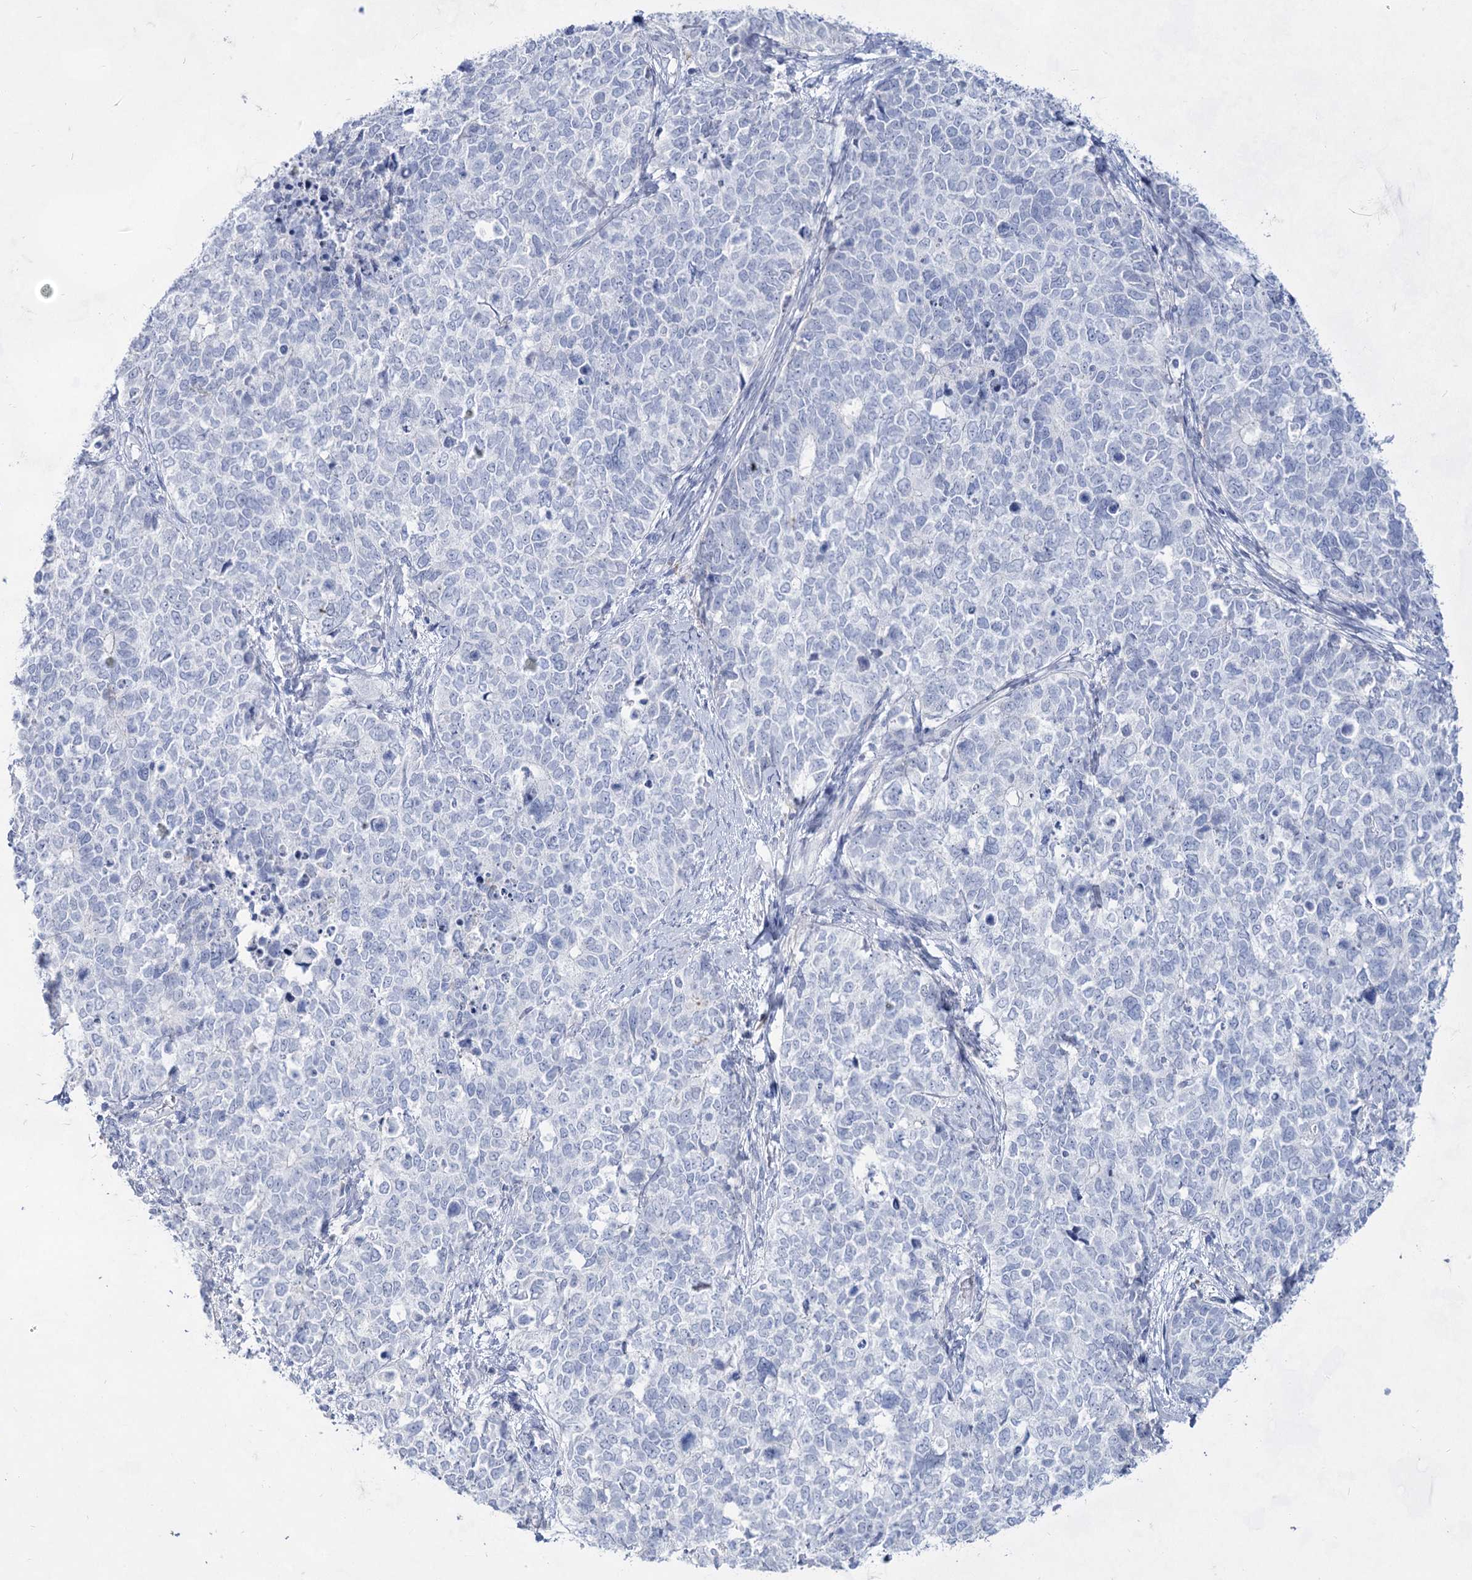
{"staining": {"intensity": "negative", "quantity": "none", "location": "none"}, "tissue": "cervical cancer", "cell_type": "Tumor cells", "image_type": "cancer", "snomed": [{"axis": "morphology", "description": "Squamous cell carcinoma, NOS"}, {"axis": "topography", "description": "Cervix"}], "caption": "DAB (3,3'-diaminobenzidine) immunohistochemical staining of human cervical squamous cell carcinoma displays no significant positivity in tumor cells.", "gene": "ACRV1", "patient": {"sex": "female", "age": 63}}